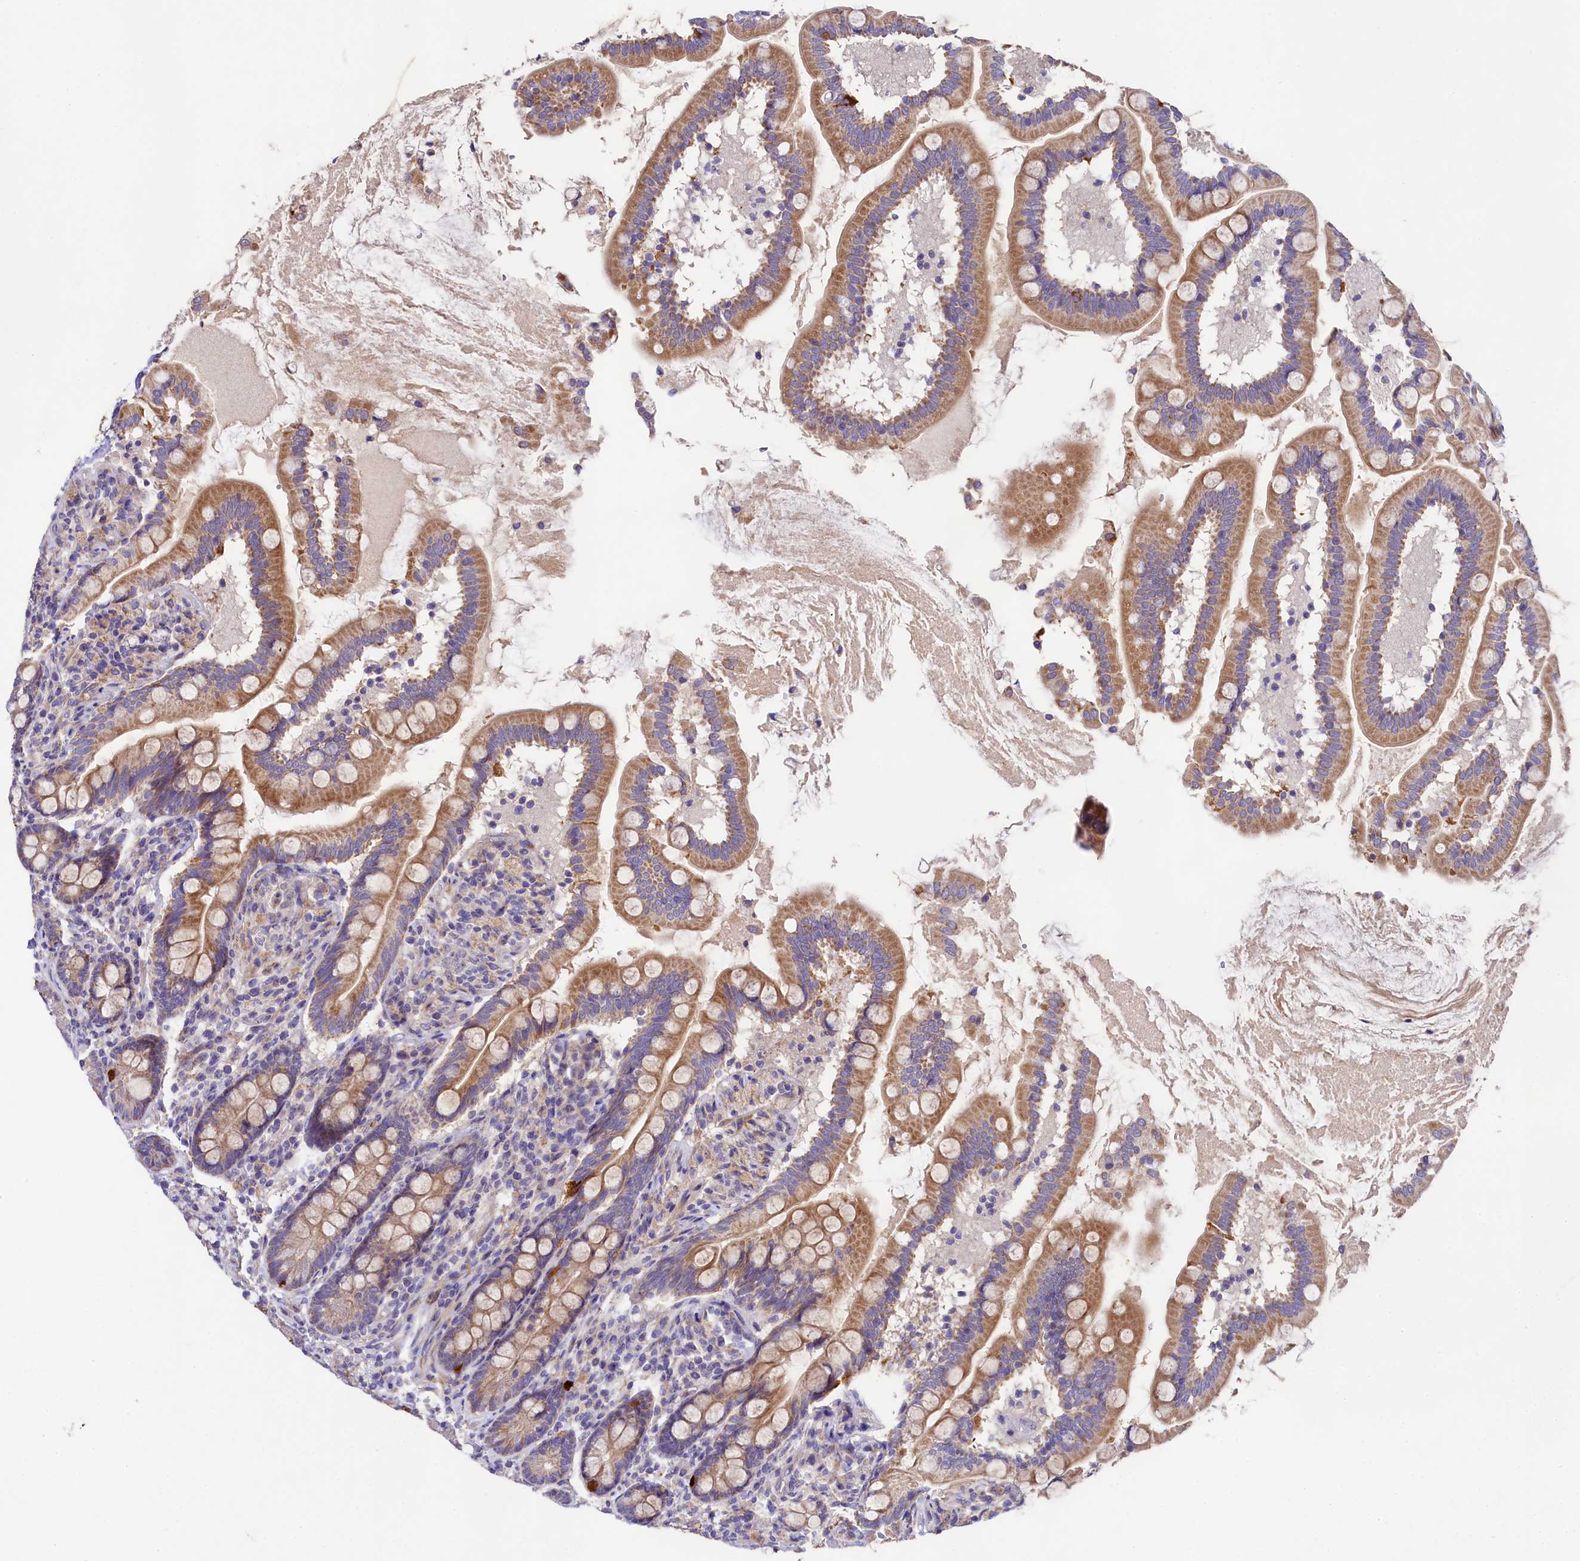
{"staining": {"intensity": "moderate", "quantity": ">75%", "location": "cytoplasmic/membranous"}, "tissue": "small intestine", "cell_type": "Glandular cells", "image_type": "normal", "snomed": [{"axis": "morphology", "description": "Normal tissue, NOS"}, {"axis": "topography", "description": "Small intestine"}], "caption": "About >75% of glandular cells in benign small intestine exhibit moderate cytoplasmic/membranous protein staining as visualized by brown immunohistochemical staining.", "gene": "FXYD6", "patient": {"sex": "female", "age": 64}}